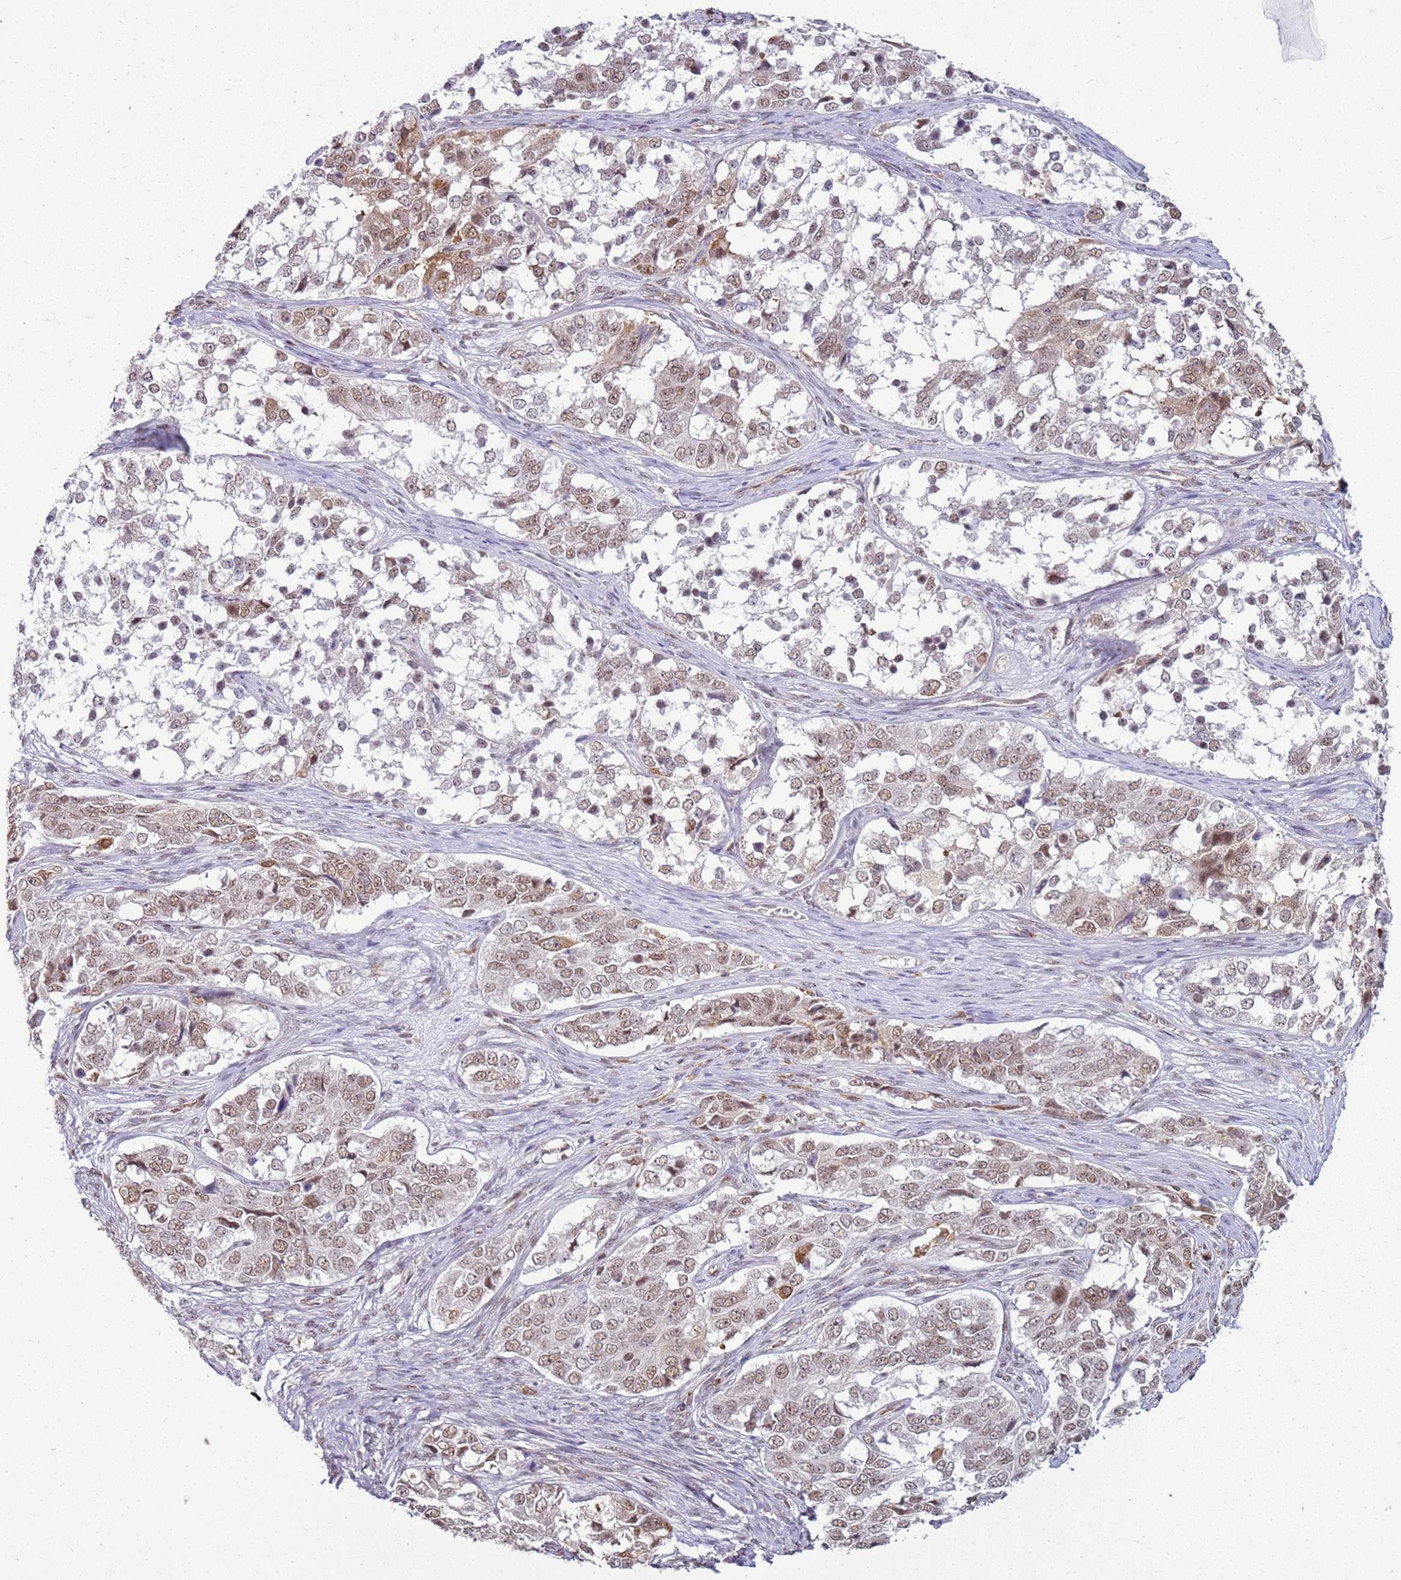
{"staining": {"intensity": "moderate", "quantity": "<25%", "location": "cytoplasmic/membranous,nuclear"}, "tissue": "ovarian cancer", "cell_type": "Tumor cells", "image_type": "cancer", "snomed": [{"axis": "morphology", "description": "Carcinoma, endometroid"}, {"axis": "topography", "description": "Ovary"}], "caption": "Protein staining demonstrates moderate cytoplasmic/membranous and nuclear positivity in about <25% of tumor cells in ovarian cancer. (Stains: DAB (3,3'-diaminobenzidine) in brown, nuclei in blue, Microscopy: brightfield microscopy at high magnification).", "gene": "GABRE", "patient": {"sex": "female", "age": 51}}